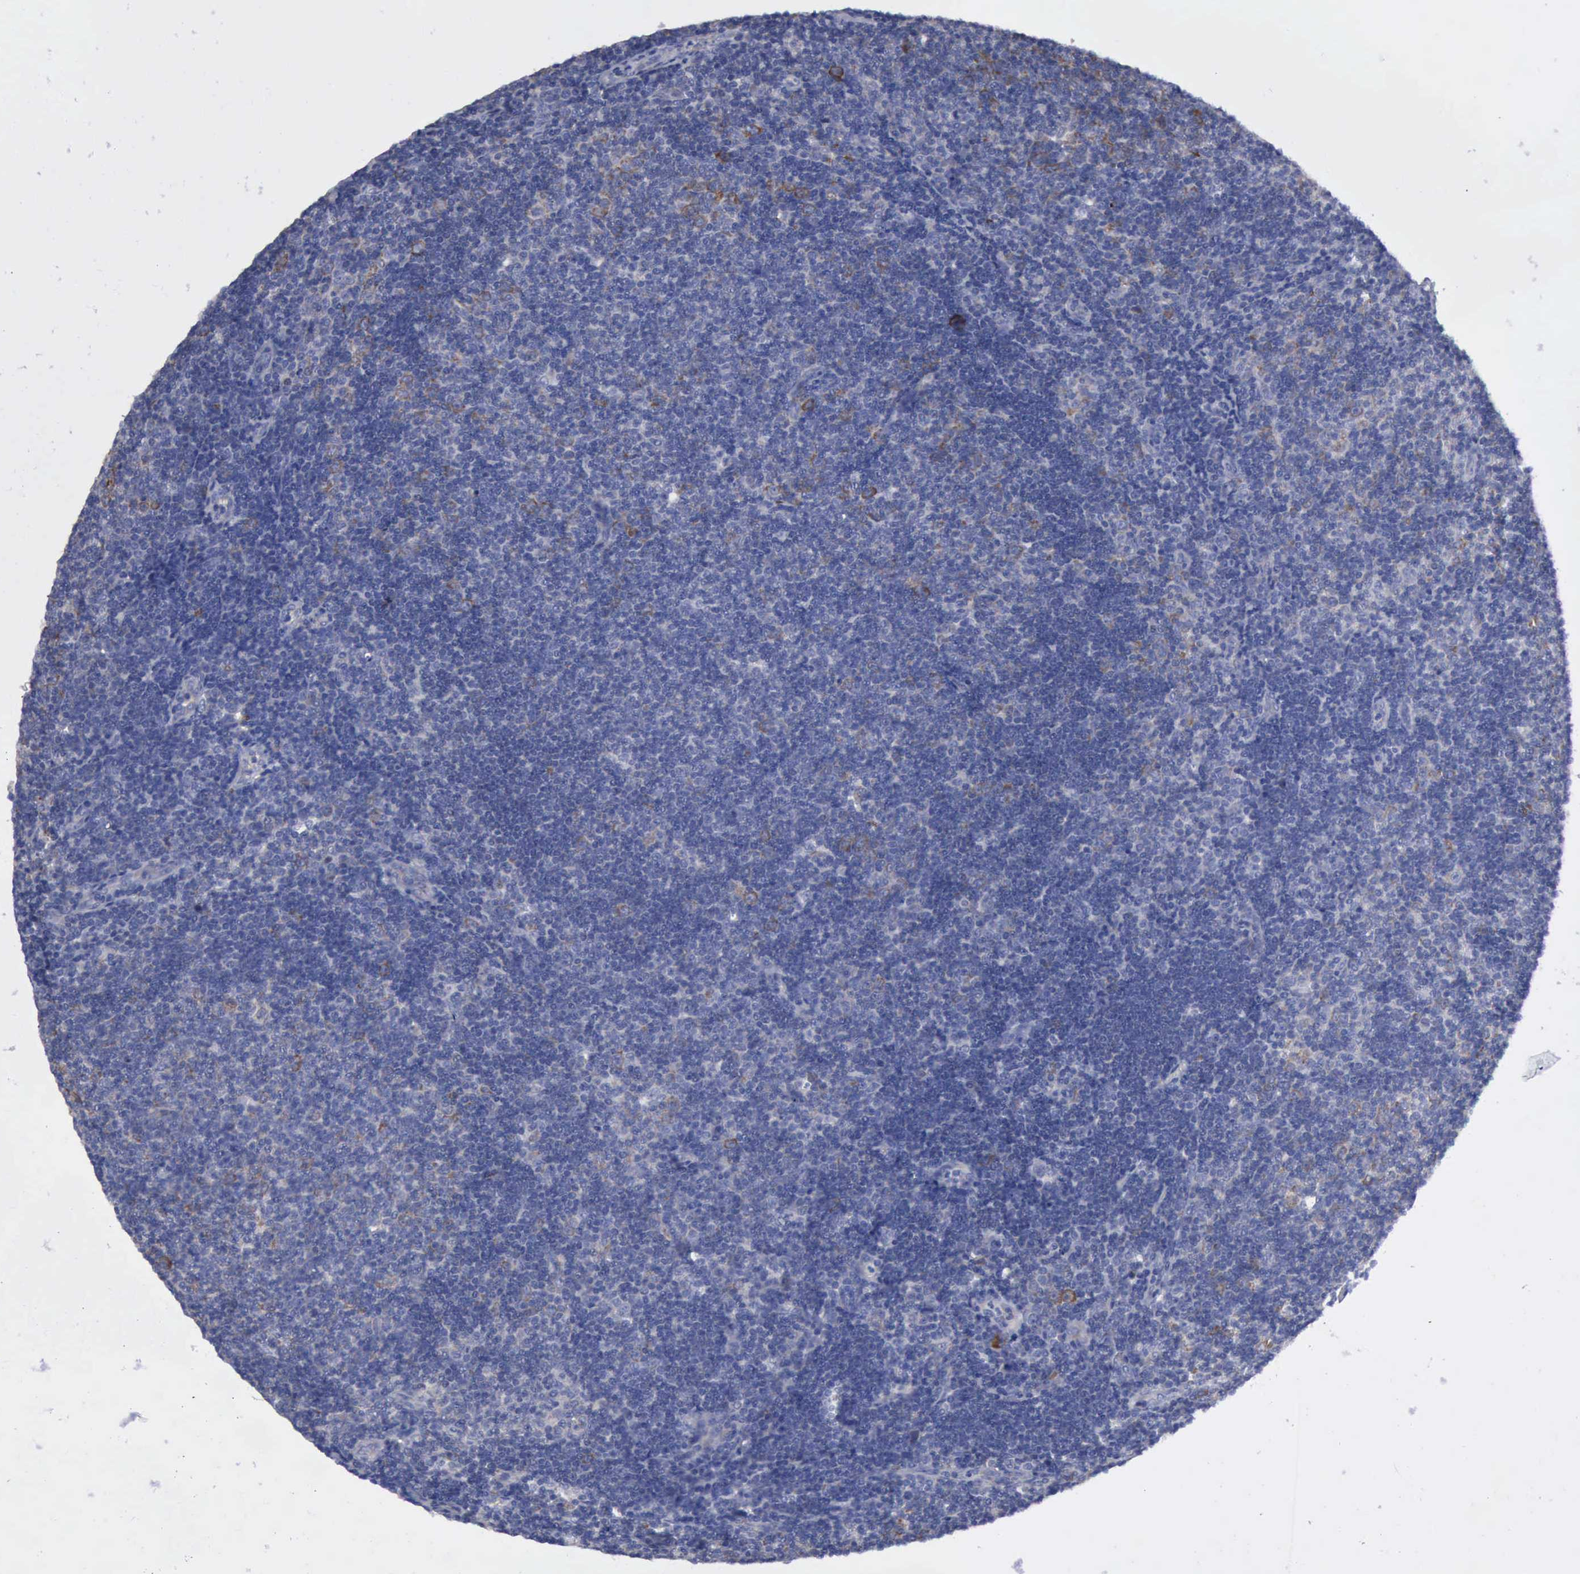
{"staining": {"intensity": "negative", "quantity": "none", "location": "none"}, "tissue": "lymphoma", "cell_type": "Tumor cells", "image_type": "cancer", "snomed": [{"axis": "morphology", "description": "Malignant lymphoma, non-Hodgkin's type, Low grade"}, {"axis": "topography", "description": "Lymph node"}], "caption": "This is an IHC micrograph of human low-grade malignant lymphoma, non-Hodgkin's type. There is no expression in tumor cells.", "gene": "TXLNG", "patient": {"sex": "male", "age": 49}}